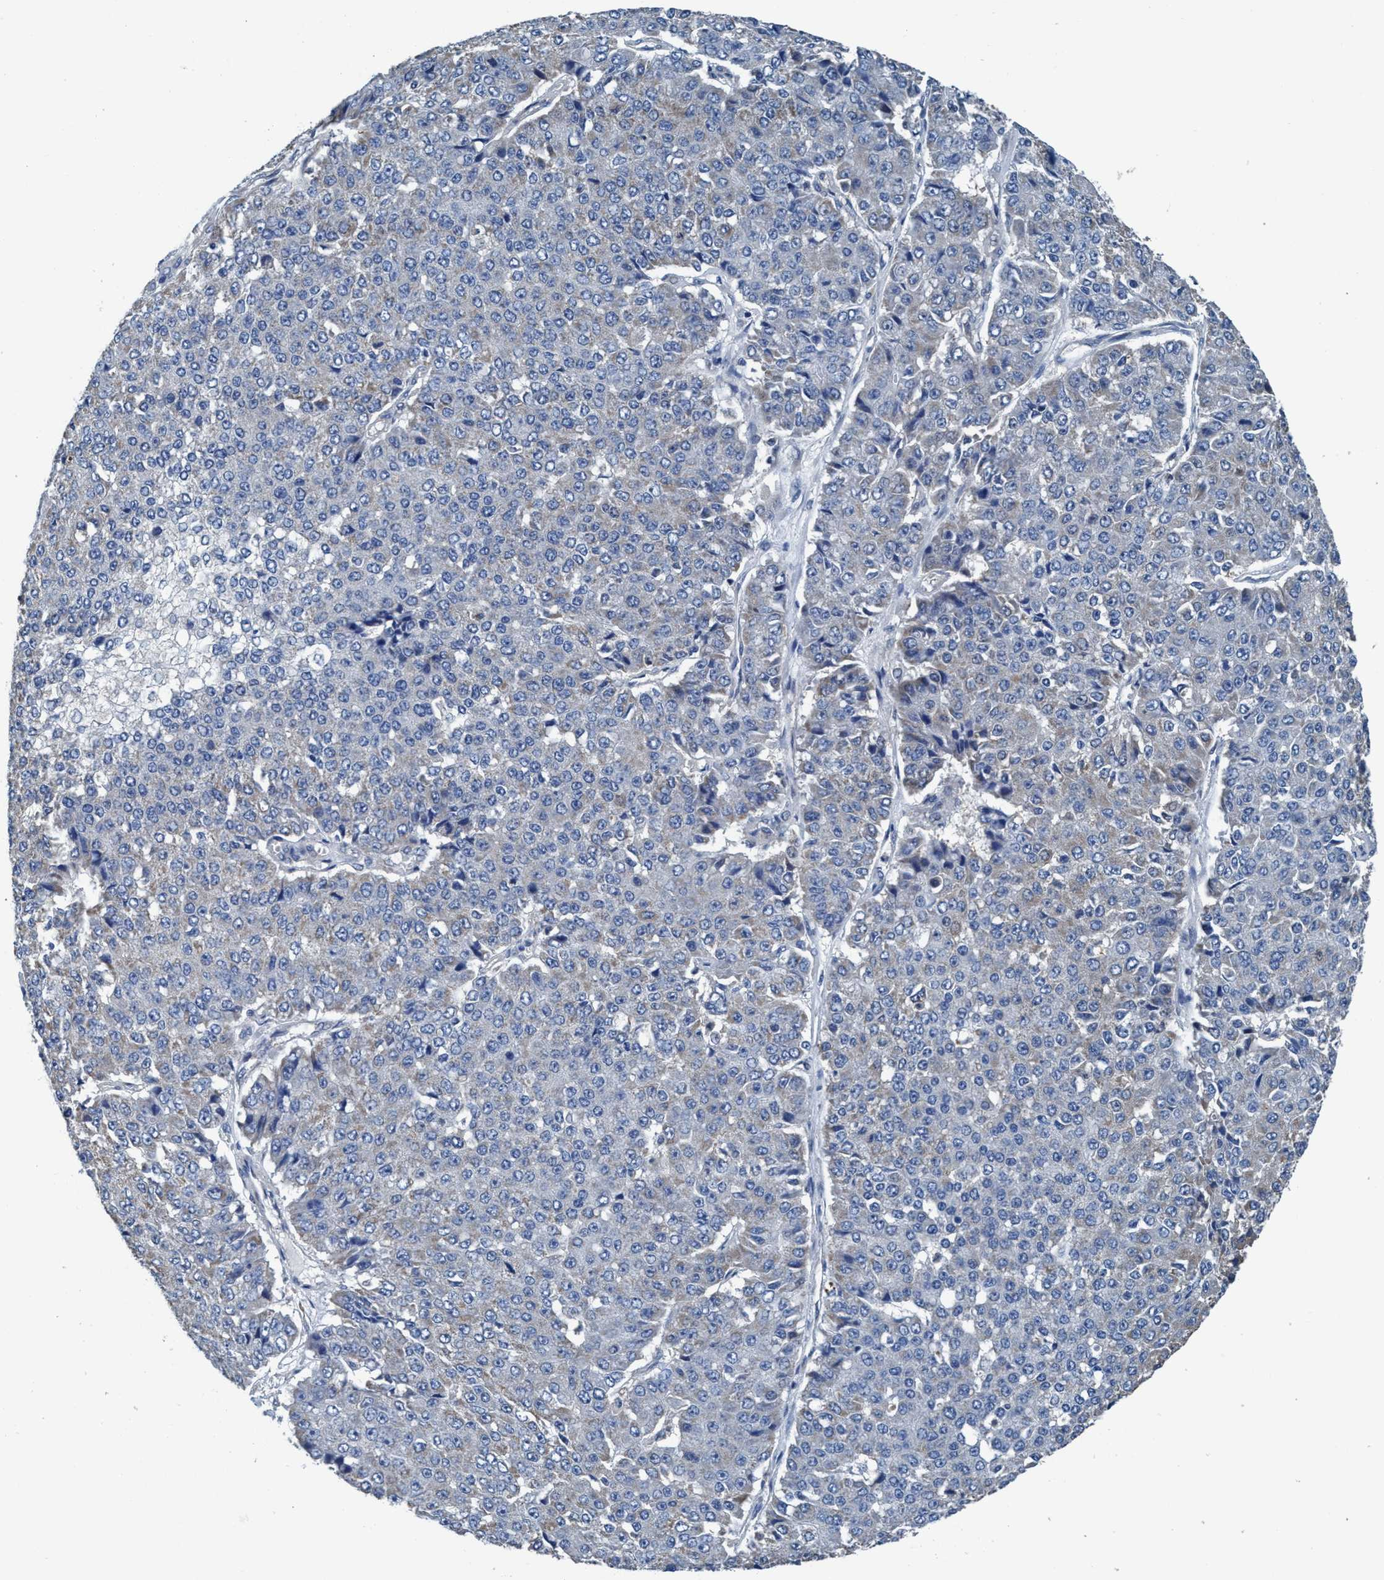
{"staining": {"intensity": "weak", "quantity": "<25%", "location": "cytoplasmic/membranous"}, "tissue": "pancreatic cancer", "cell_type": "Tumor cells", "image_type": "cancer", "snomed": [{"axis": "morphology", "description": "Adenocarcinoma, NOS"}, {"axis": "topography", "description": "Pancreas"}], "caption": "Immunohistochemistry (IHC) image of neoplastic tissue: human pancreatic cancer (adenocarcinoma) stained with DAB reveals no significant protein positivity in tumor cells.", "gene": "ANKFN1", "patient": {"sex": "male", "age": 50}}